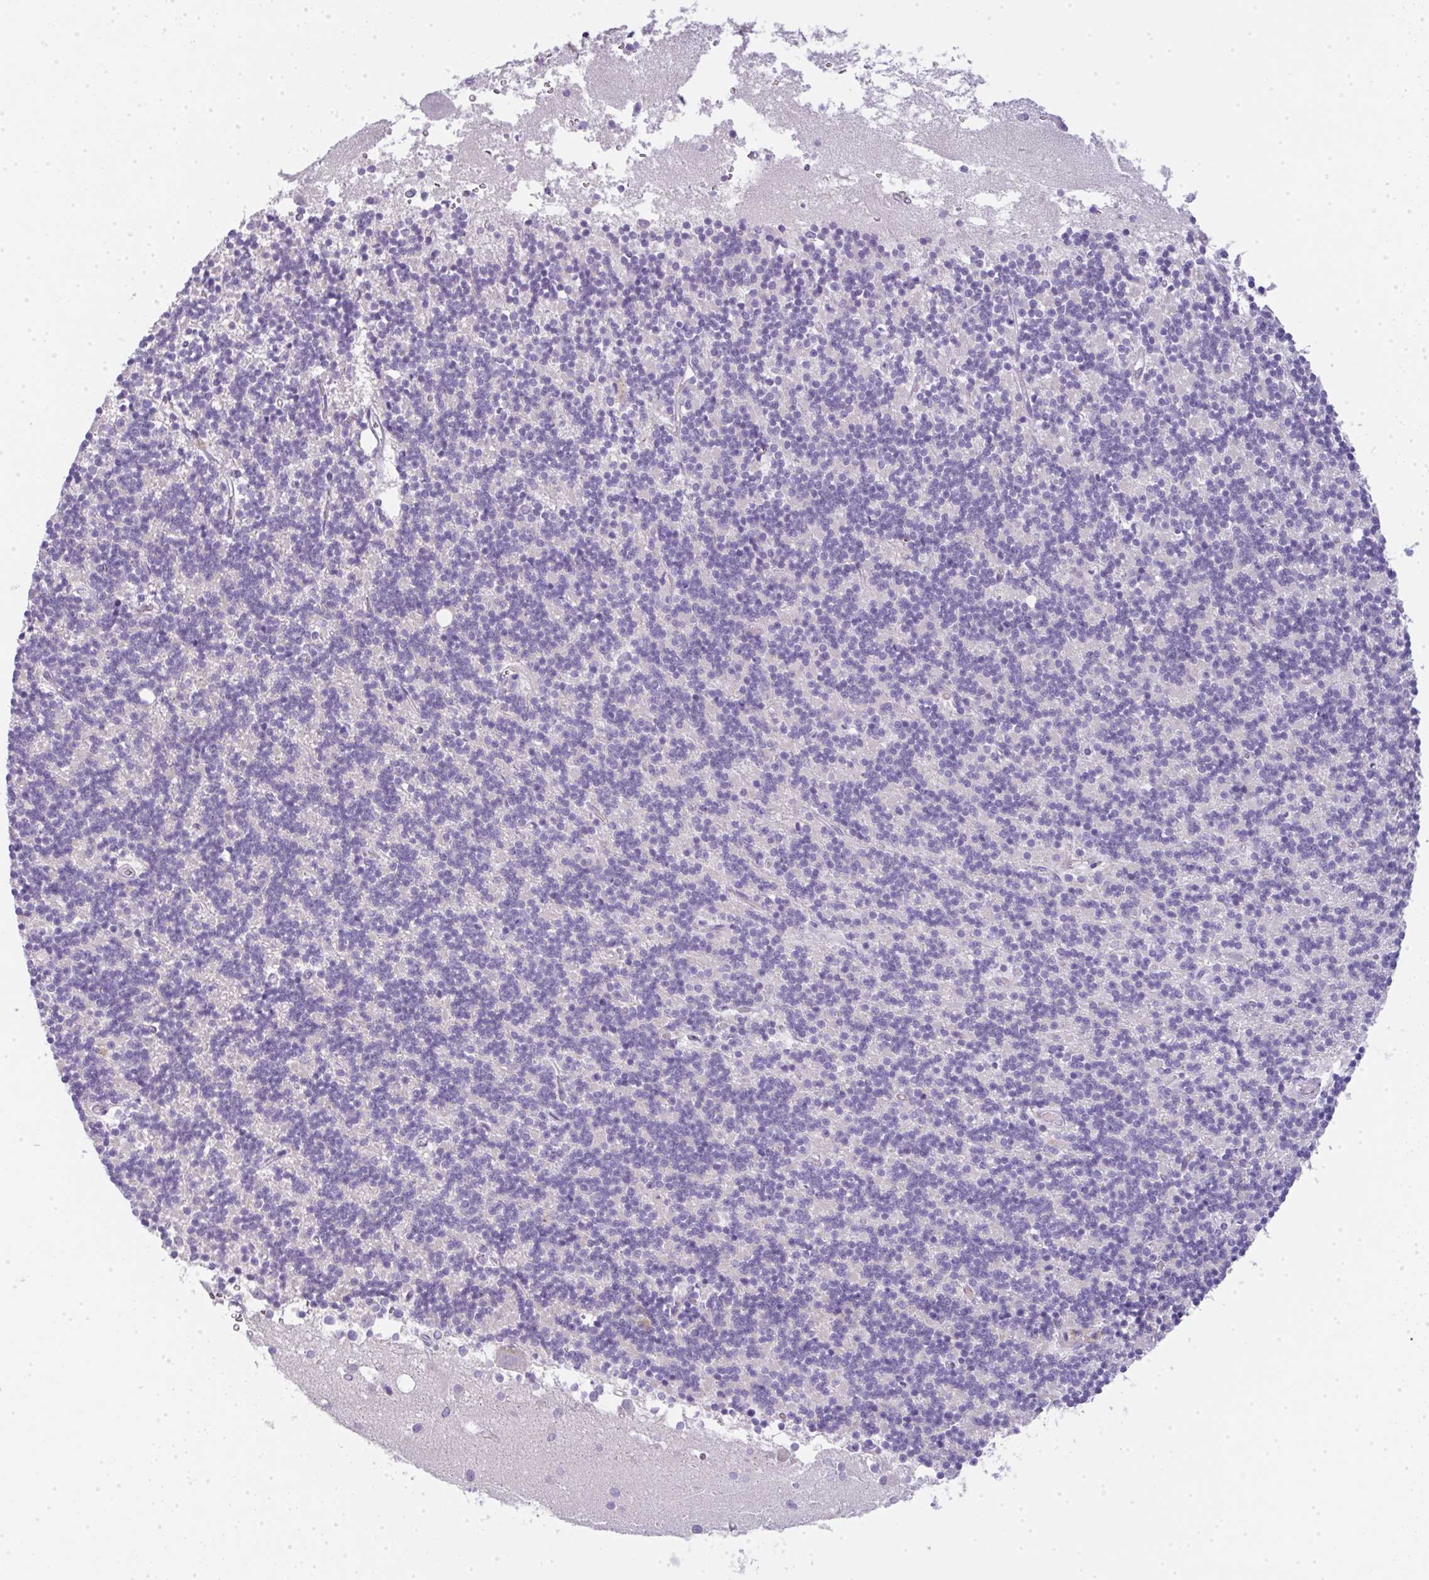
{"staining": {"intensity": "negative", "quantity": "none", "location": "none"}, "tissue": "cerebellum", "cell_type": "Cells in granular layer", "image_type": "normal", "snomed": [{"axis": "morphology", "description": "Normal tissue, NOS"}, {"axis": "topography", "description": "Cerebellum"}], "caption": "Immunohistochemistry (IHC) of normal cerebellum exhibits no positivity in cells in granular layer. The staining is performed using DAB brown chromogen with nuclei counter-stained in using hematoxylin.", "gene": "LPAR4", "patient": {"sex": "male", "age": 54}}